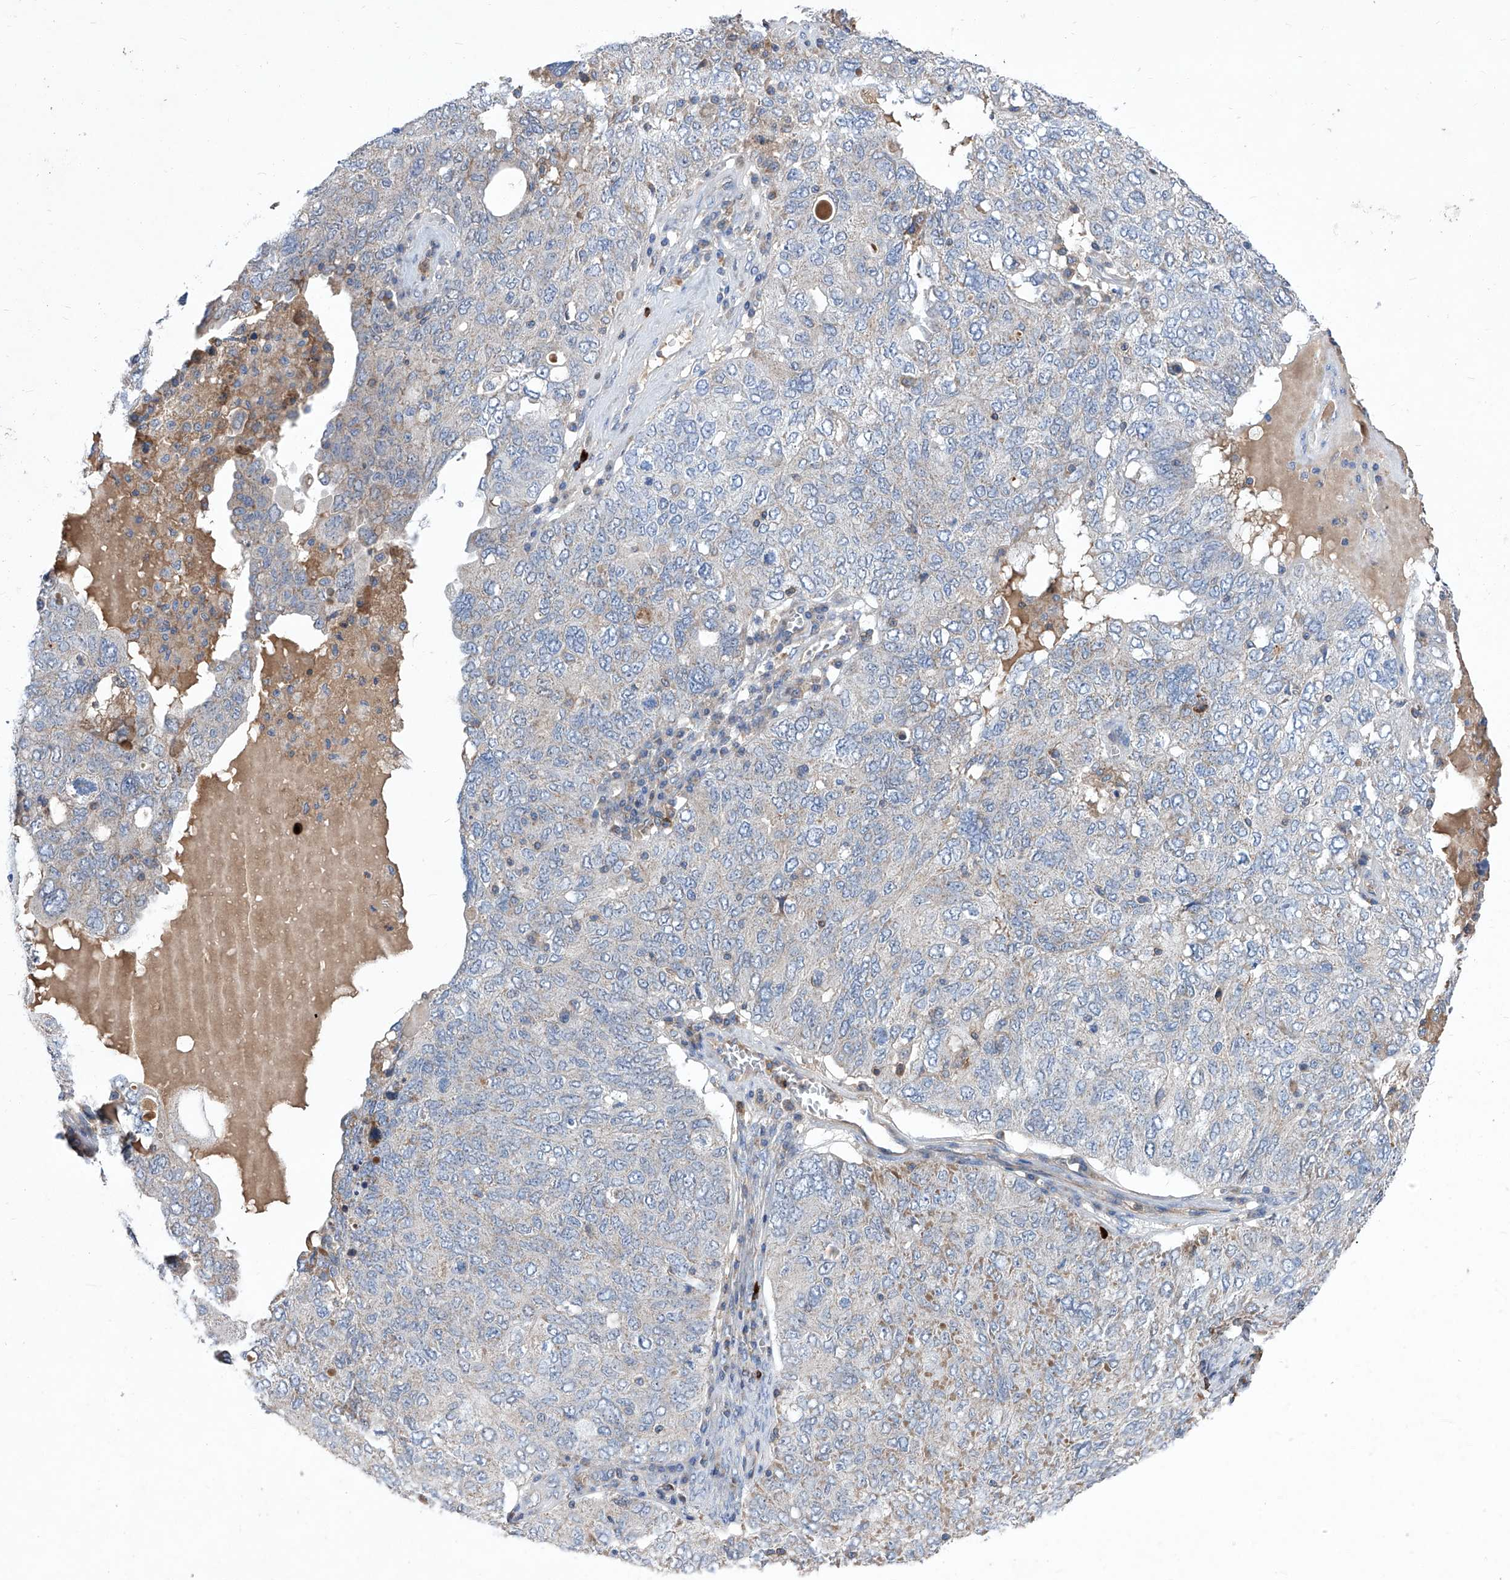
{"staining": {"intensity": "negative", "quantity": "none", "location": "none"}, "tissue": "ovarian cancer", "cell_type": "Tumor cells", "image_type": "cancer", "snomed": [{"axis": "morphology", "description": "Carcinoma, endometroid"}, {"axis": "topography", "description": "Ovary"}], "caption": "Immunohistochemical staining of ovarian cancer shows no significant staining in tumor cells. Brightfield microscopy of IHC stained with DAB (brown) and hematoxylin (blue), captured at high magnification.", "gene": "EPHA8", "patient": {"sex": "female", "age": 62}}